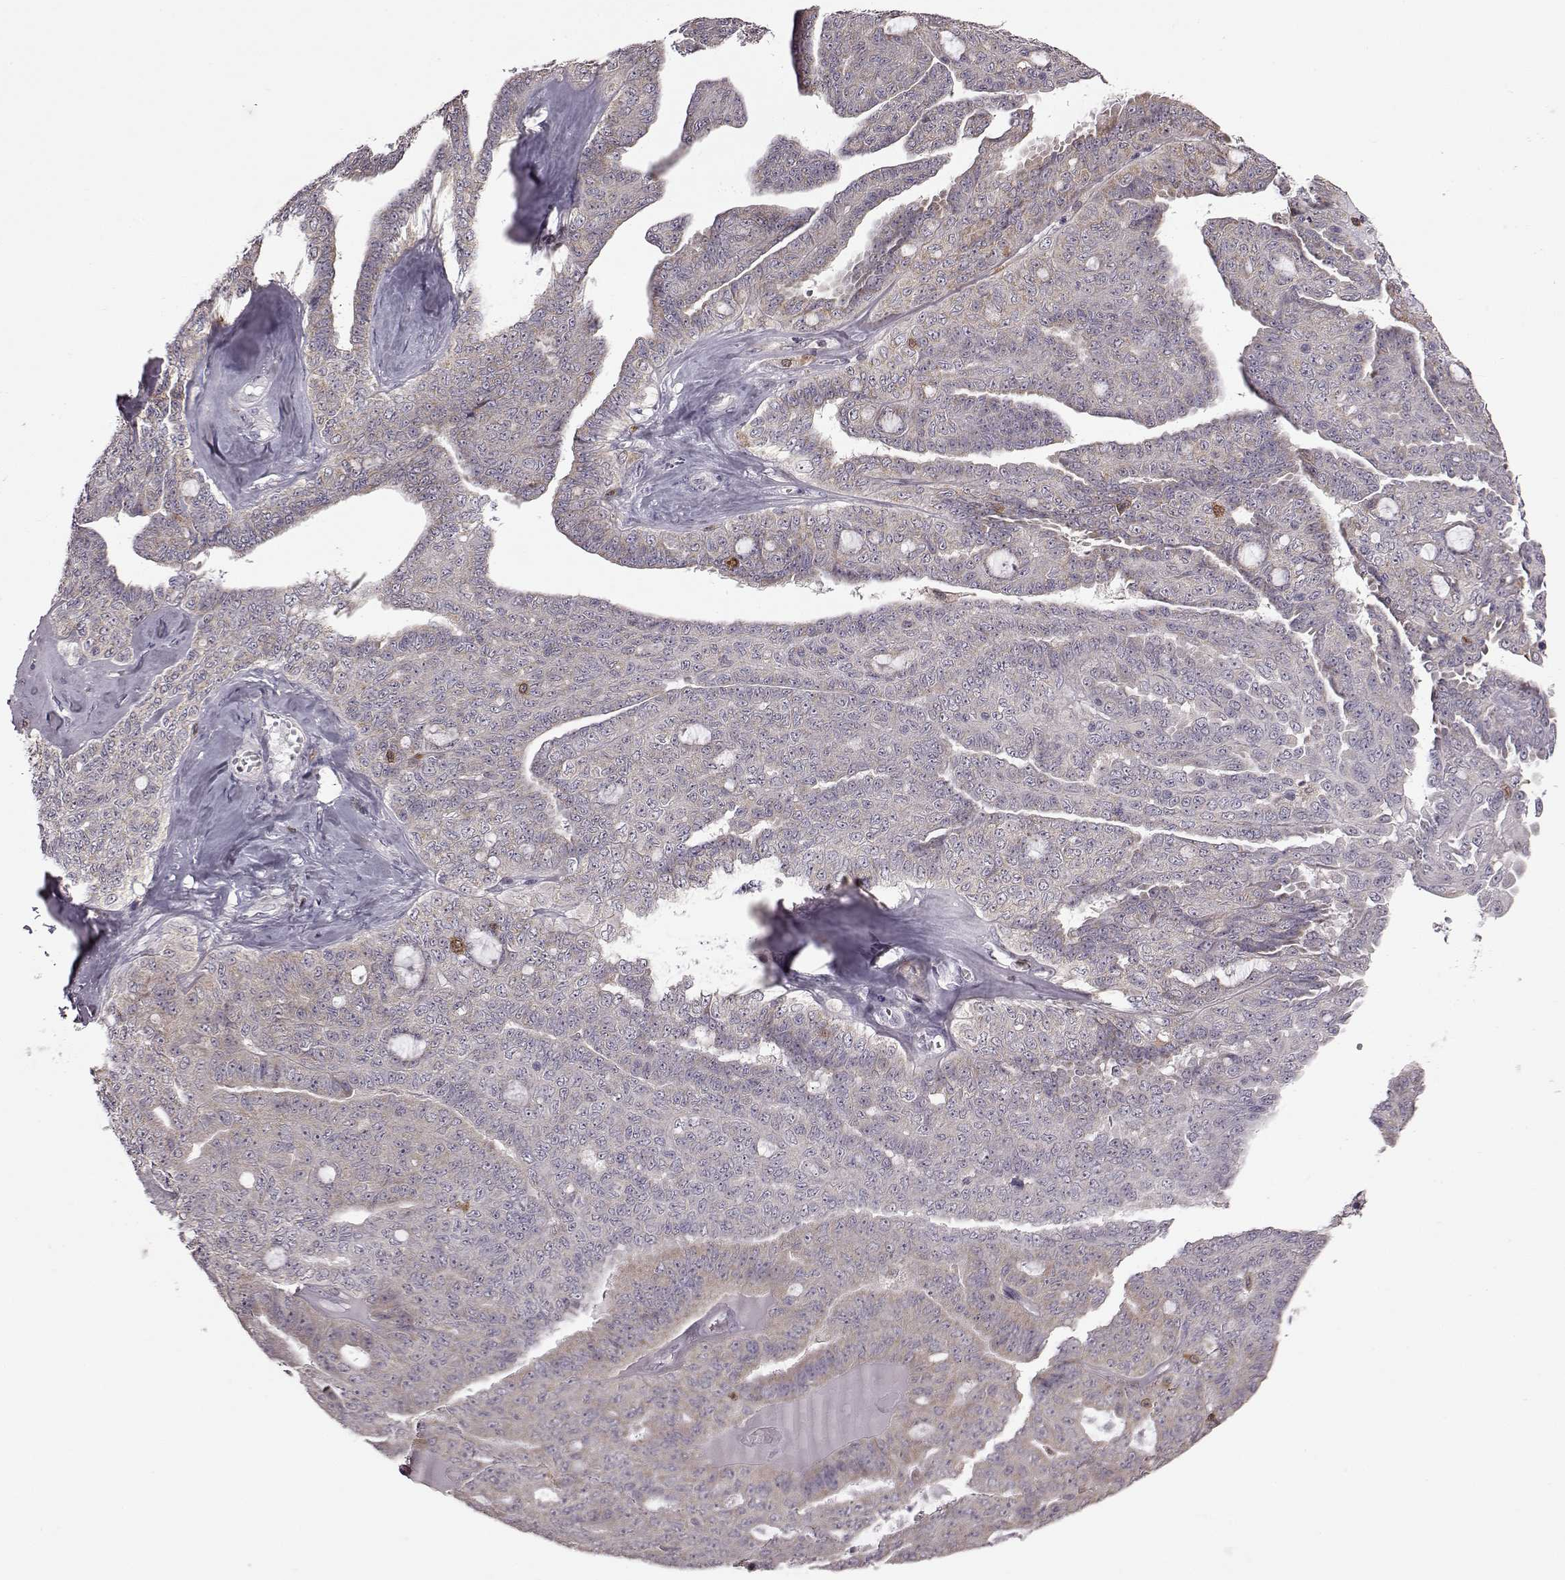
{"staining": {"intensity": "negative", "quantity": "none", "location": "none"}, "tissue": "ovarian cancer", "cell_type": "Tumor cells", "image_type": "cancer", "snomed": [{"axis": "morphology", "description": "Cystadenocarcinoma, serous, NOS"}, {"axis": "topography", "description": "Ovary"}], "caption": "Immunohistochemistry (IHC) photomicrograph of neoplastic tissue: human ovarian cancer (serous cystadenocarcinoma) stained with DAB (3,3'-diaminobenzidine) displays no significant protein expression in tumor cells. (DAB (3,3'-diaminobenzidine) immunohistochemistry (IHC) with hematoxylin counter stain).", "gene": "DOK2", "patient": {"sex": "female", "age": 71}}